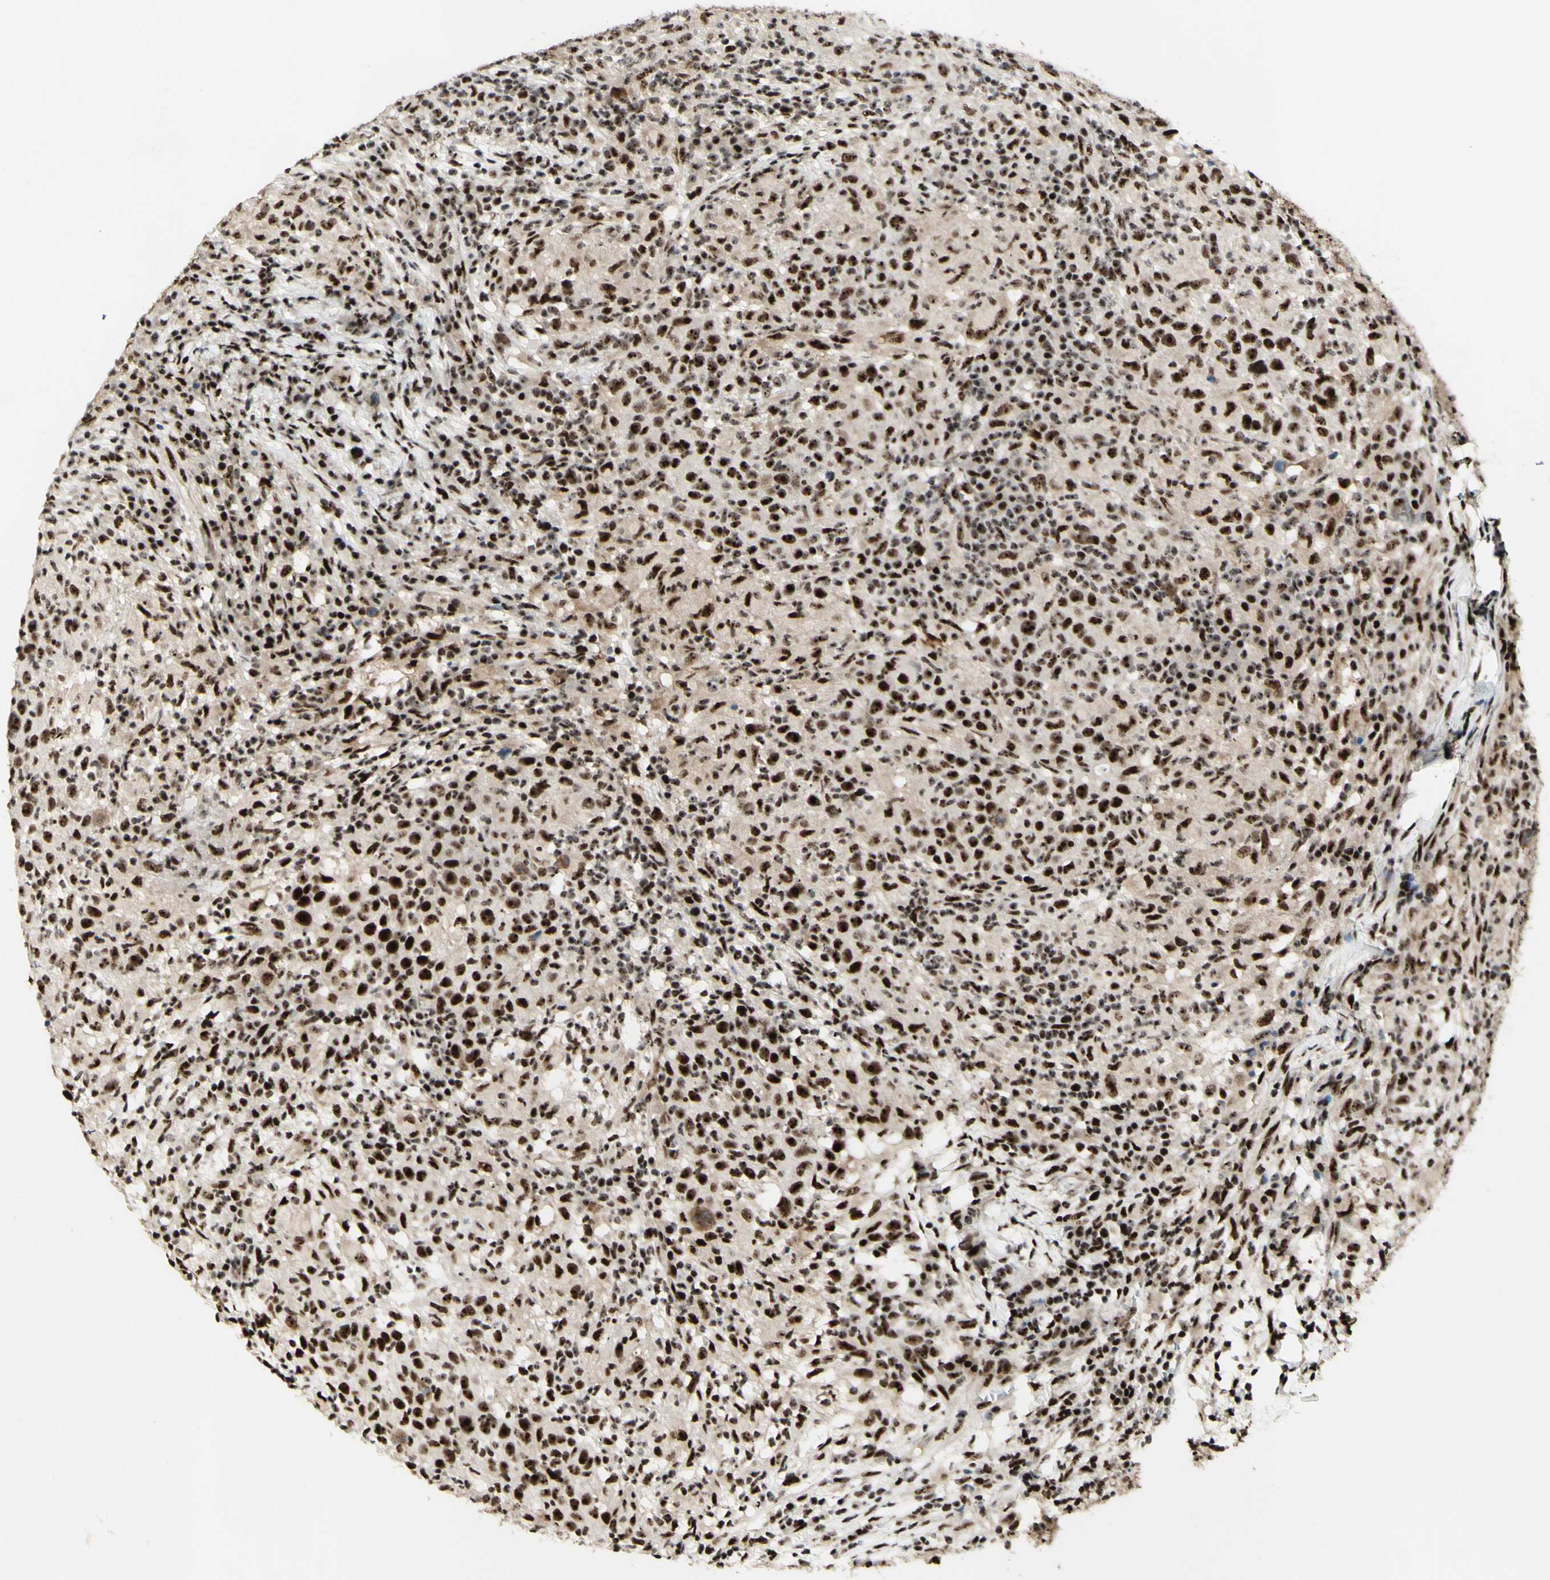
{"staining": {"intensity": "strong", "quantity": ">75%", "location": "nuclear"}, "tissue": "head and neck cancer", "cell_type": "Tumor cells", "image_type": "cancer", "snomed": [{"axis": "morphology", "description": "Adenocarcinoma, NOS"}, {"axis": "topography", "description": "Salivary gland"}, {"axis": "topography", "description": "Head-Neck"}], "caption": "Immunohistochemistry (IHC) image of human head and neck cancer stained for a protein (brown), which displays high levels of strong nuclear positivity in about >75% of tumor cells.", "gene": "DHX9", "patient": {"sex": "female", "age": 65}}